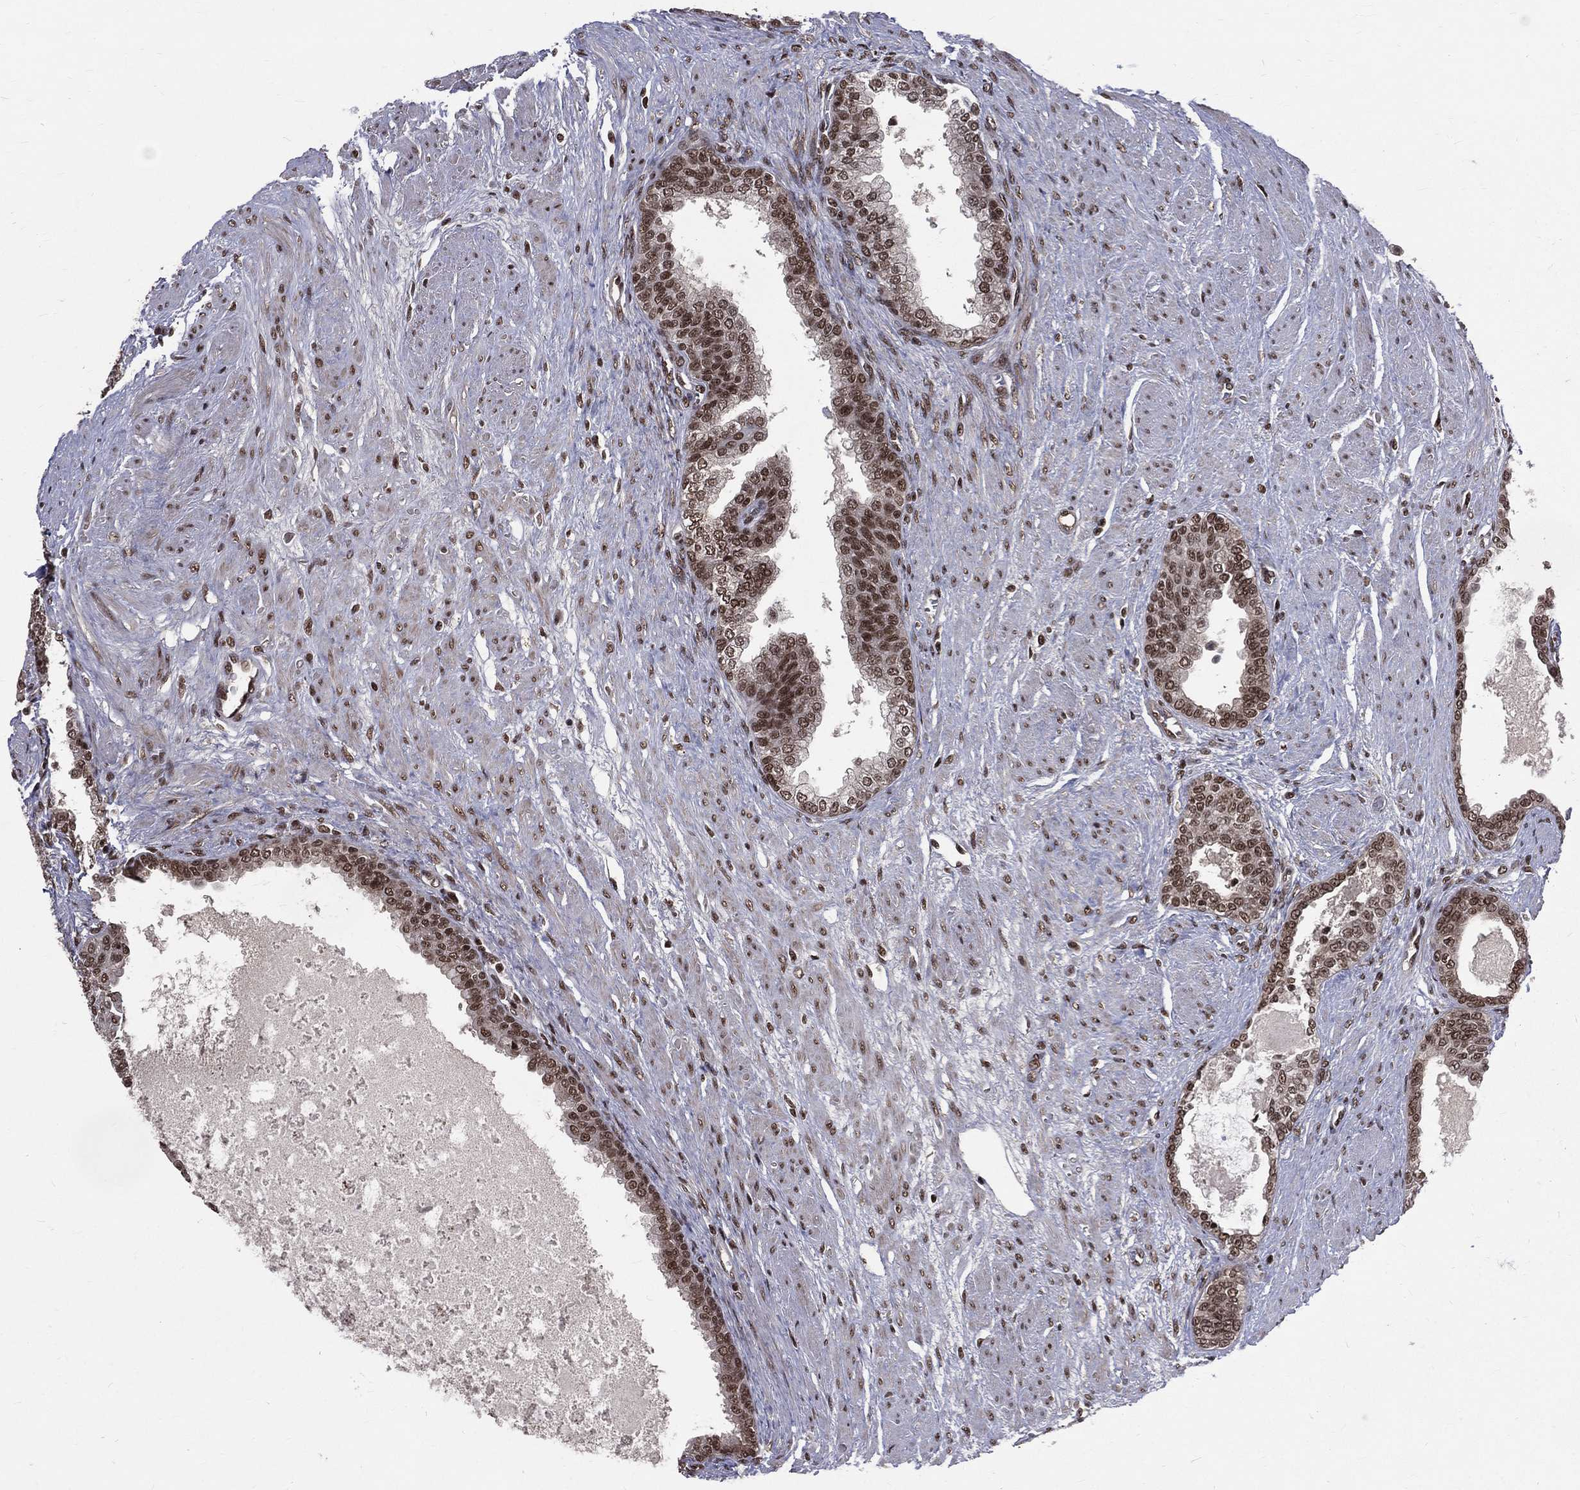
{"staining": {"intensity": "strong", "quantity": ">75%", "location": "nuclear"}, "tissue": "prostate cancer", "cell_type": "Tumor cells", "image_type": "cancer", "snomed": [{"axis": "morphology", "description": "Adenocarcinoma, NOS"}, {"axis": "topography", "description": "Prostate and seminal vesicle, NOS"}, {"axis": "topography", "description": "Prostate"}], "caption": "About >75% of tumor cells in human prostate cancer reveal strong nuclear protein staining as visualized by brown immunohistochemical staining.", "gene": "SMC3", "patient": {"sex": "male", "age": 62}}